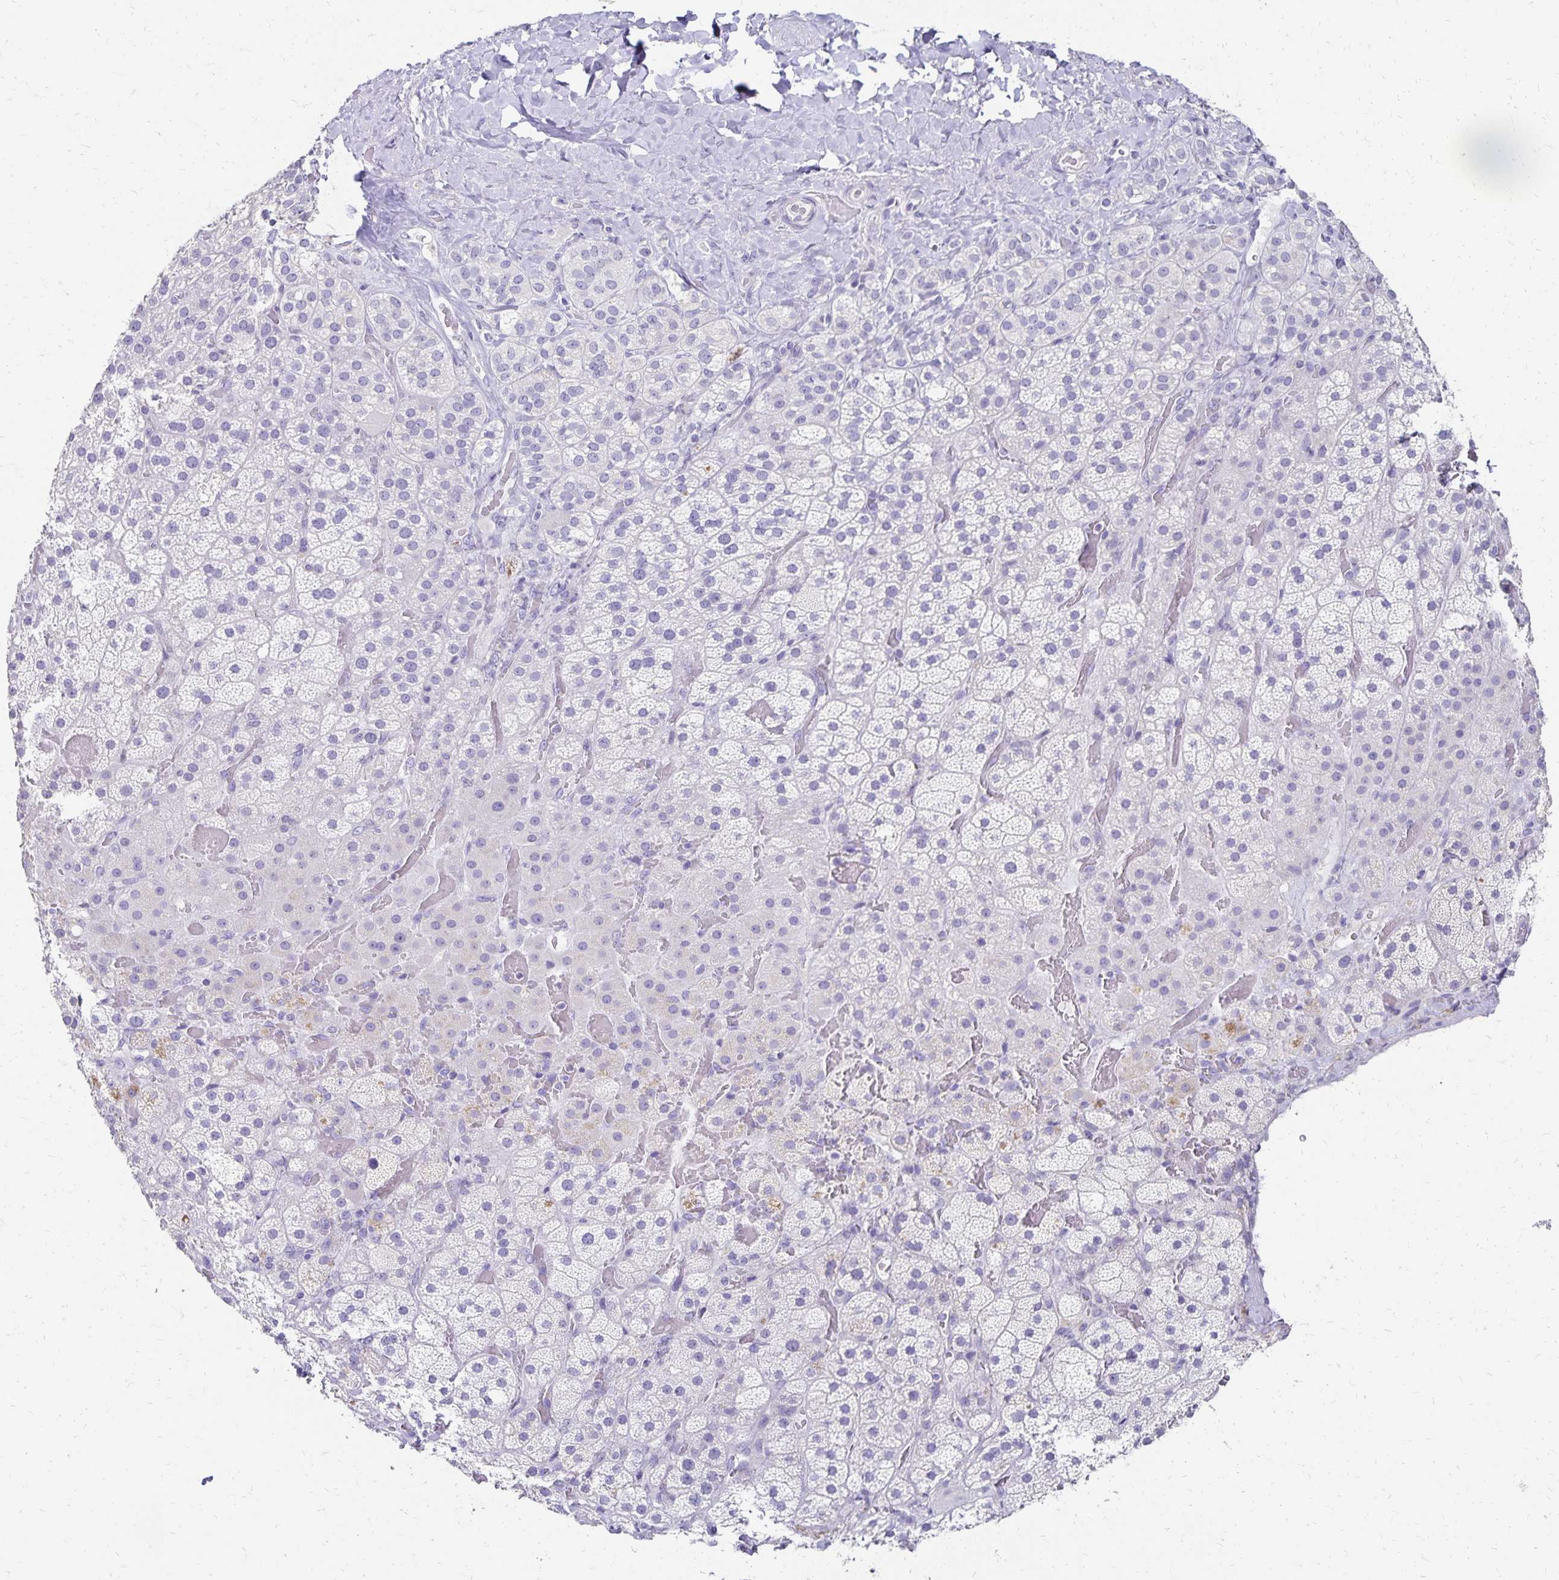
{"staining": {"intensity": "weak", "quantity": "<25%", "location": "cytoplasmic/membranous"}, "tissue": "adrenal gland", "cell_type": "Glandular cells", "image_type": "normal", "snomed": [{"axis": "morphology", "description": "Normal tissue, NOS"}, {"axis": "topography", "description": "Adrenal gland"}], "caption": "Glandular cells are negative for brown protein staining in normal adrenal gland. (Brightfield microscopy of DAB (3,3'-diaminobenzidine) immunohistochemistry at high magnification).", "gene": "DYNLT4", "patient": {"sex": "male", "age": 57}}